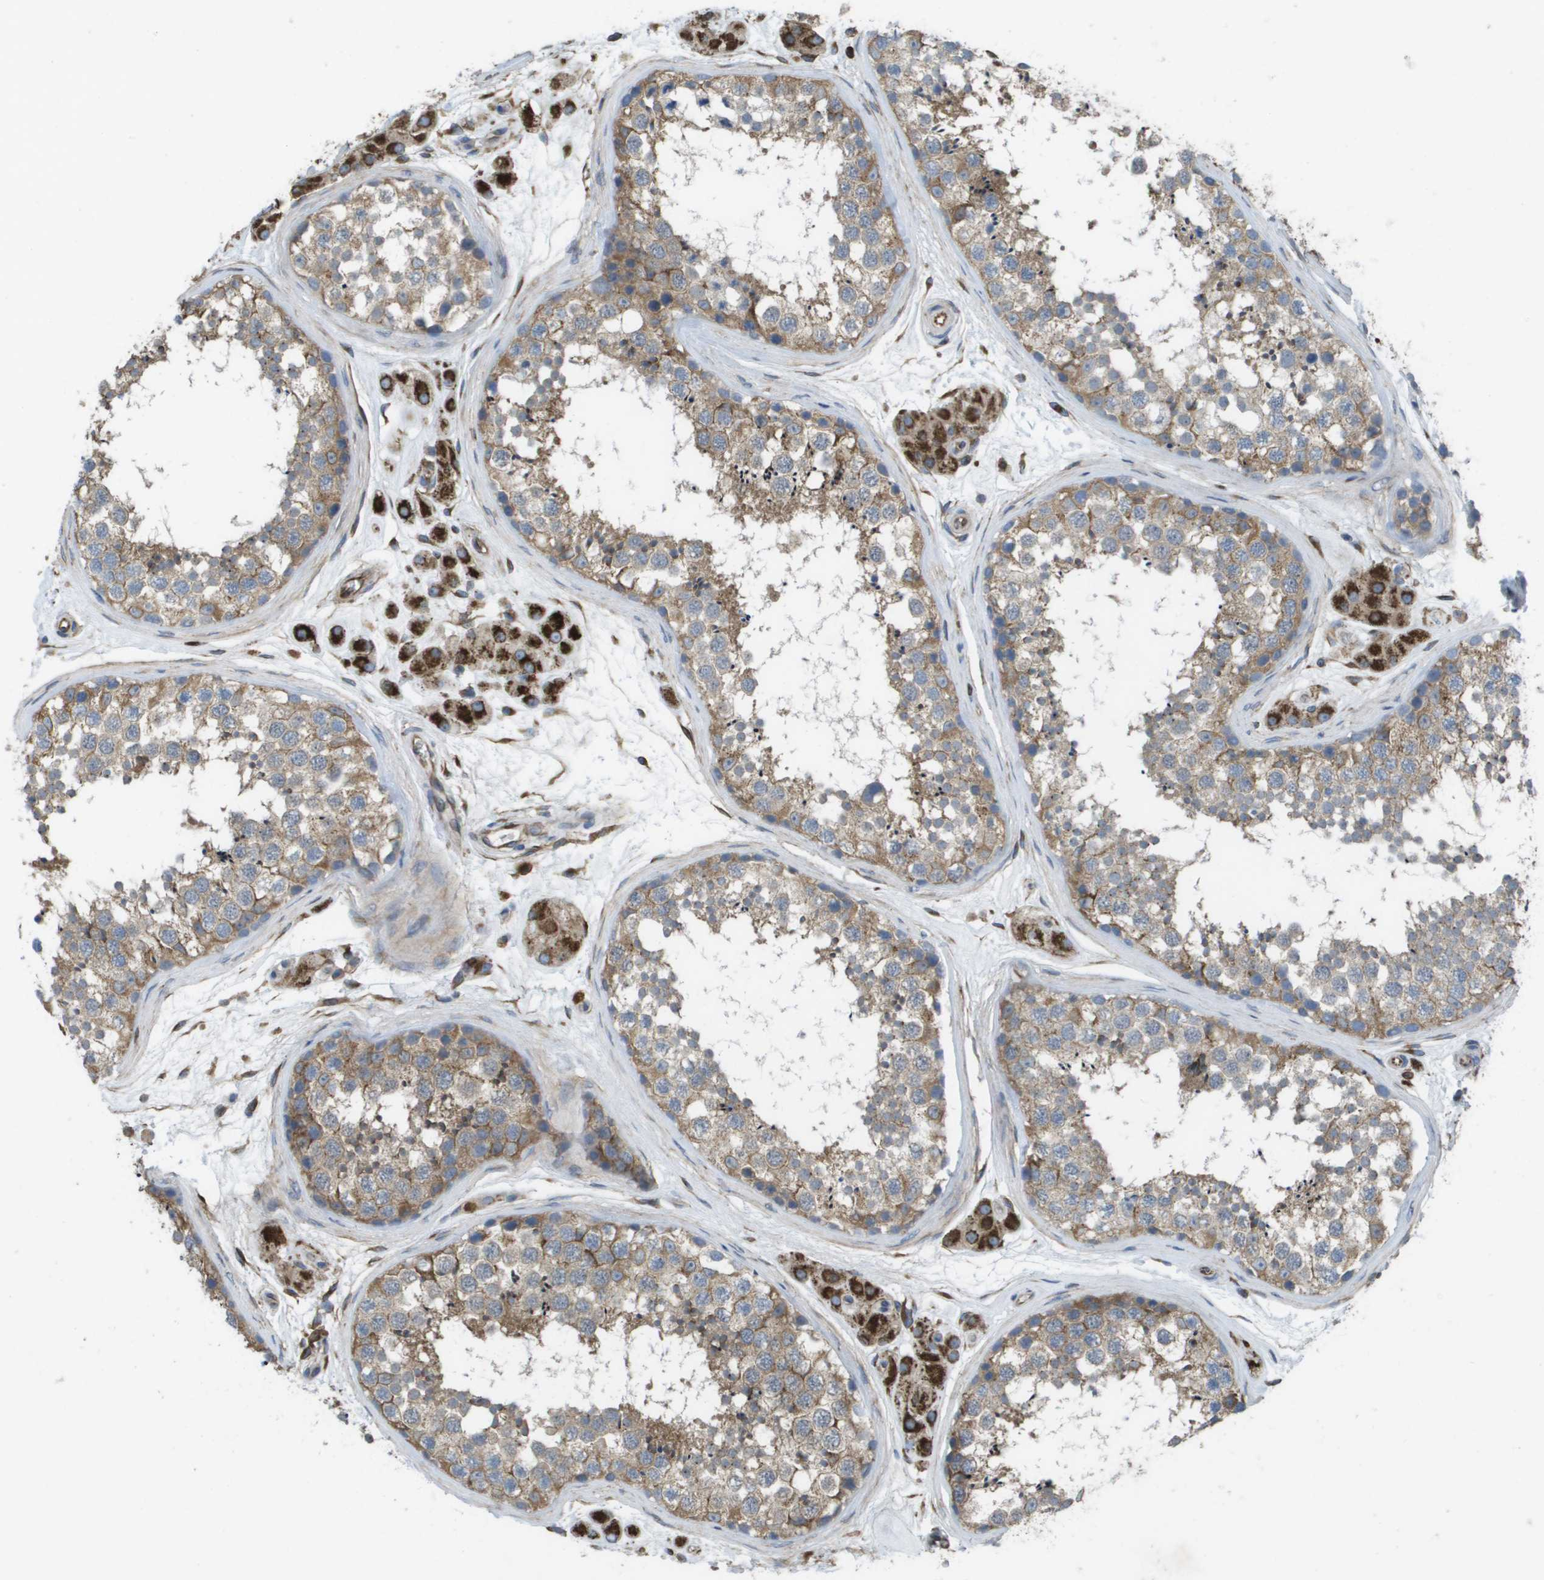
{"staining": {"intensity": "moderate", "quantity": "25%-75%", "location": "cytoplasmic/membranous"}, "tissue": "testis", "cell_type": "Cells in seminiferous ducts", "image_type": "normal", "snomed": [{"axis": "morphology", "description": "Normal tissue, NOS"}, {"axis": "topography", "description": "Testis"}], "caption": "Immunohistochemical staining of normal testis demonstrates medium levels of moderate cytoplasmic/membranous positivity in about 25%-75% of cells in seminiferous ducts.", "gene": "CLCN2", "patient": {"sex": "male", "age": 56}}